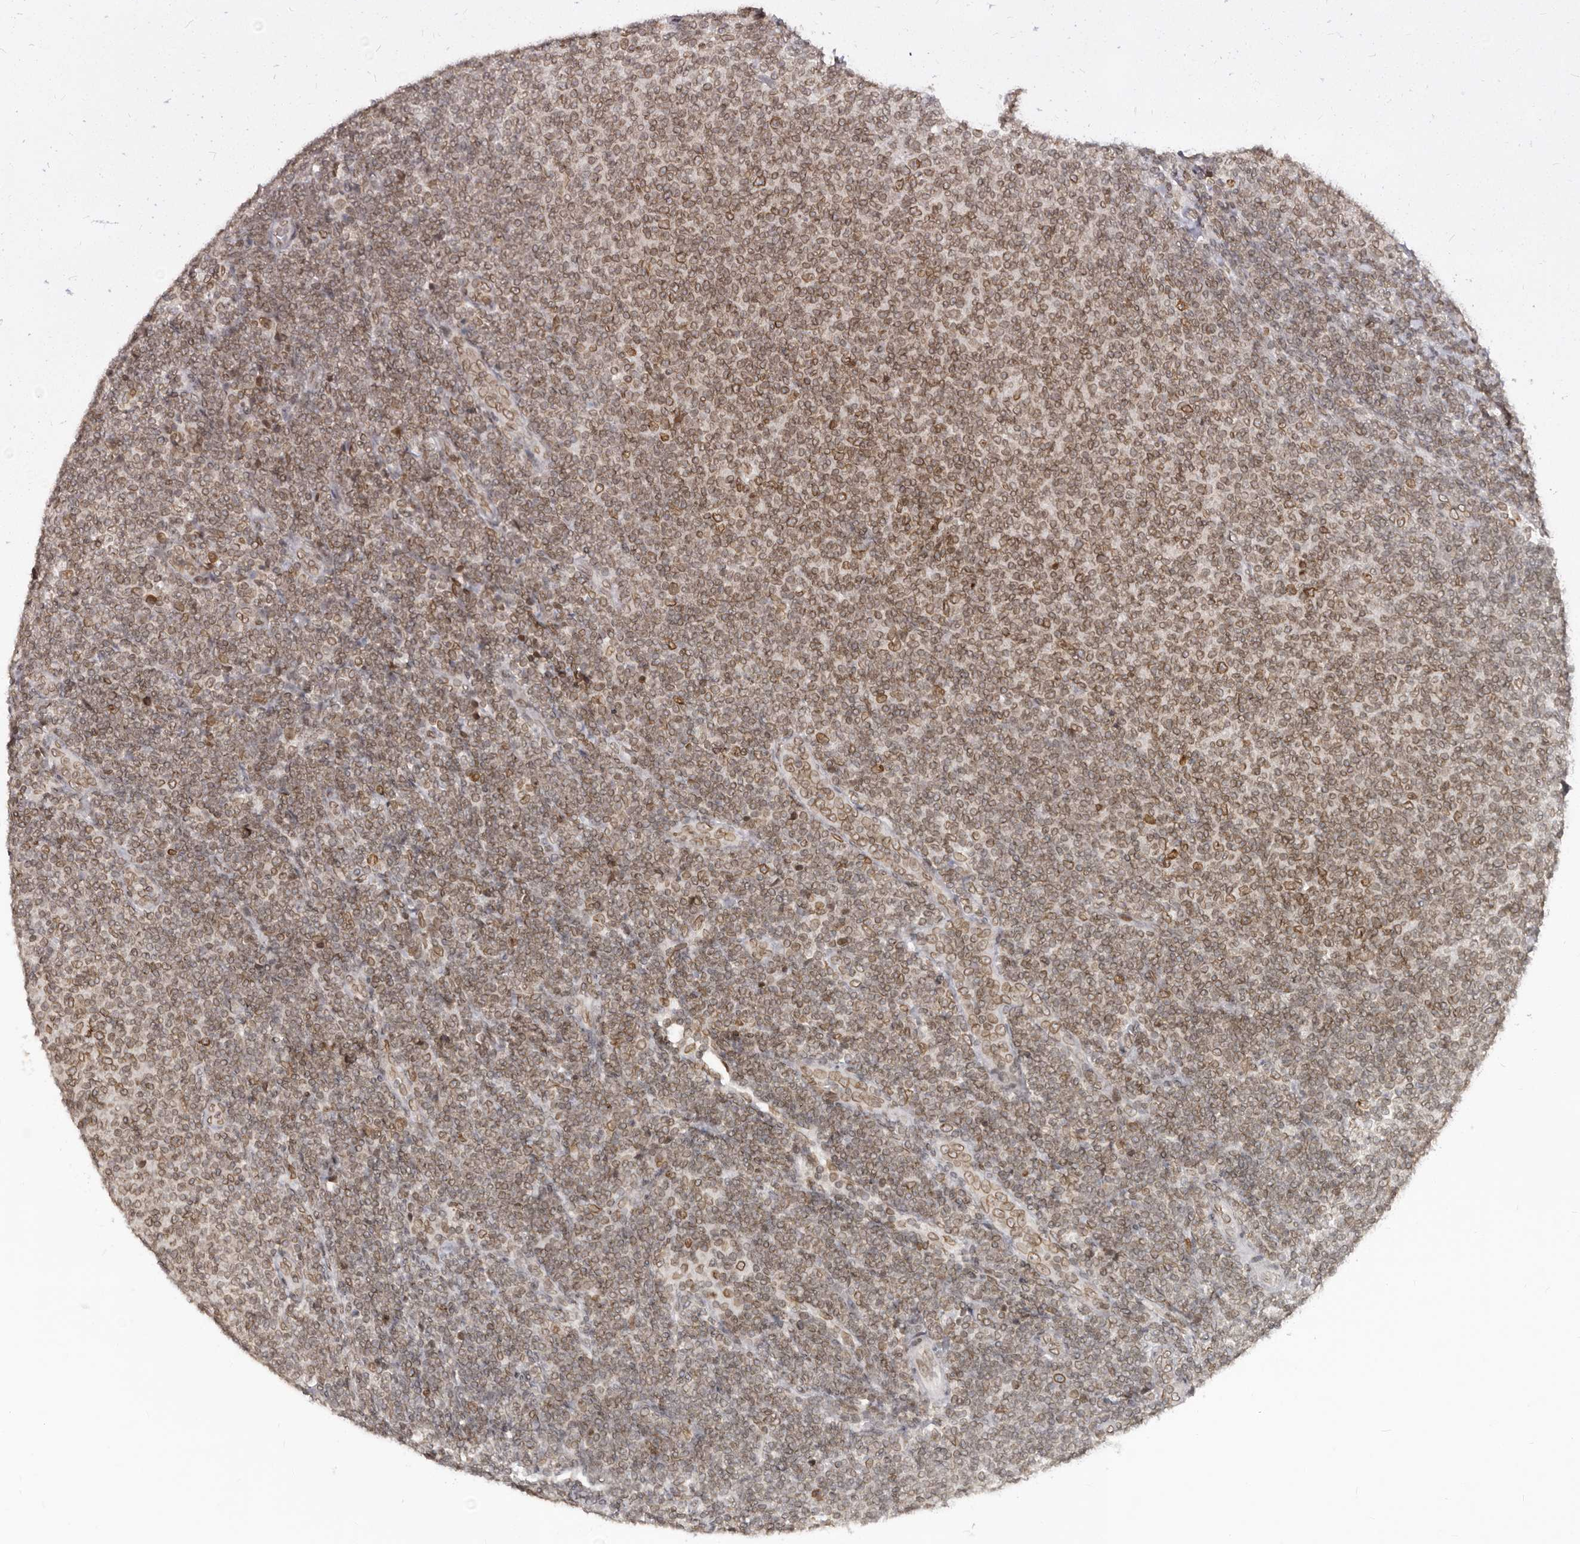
{"staining": {"intensity": "moderate", "quantity": ">75%", "location": "cytoplasmic/membranous,nuclear"}, "tissue": "lymphoma", "cell_type": "Tumor cells", "image_type": "cancer", "snomed": [{"axis": "morphology", "description": "Malignant lymphoma, non-Hodgkin's type, Low grade"}, {"axis": "topography", "description": "Lymph node"}], "caption": "The micrograph demonstrates a brown stain indicating the presence of a protein in the cytoplasmic/membranous and nuclear of tumor cells in malignant lymphoma, non-Hodgkin's type (low-grade). The staining is performed using DAB (3,3'-diaminobenzidine) brown chromogen to label protein expression. The nuclei are counter-stained blue using hematoxylin.", "gene": "NUP153", "patient": {"sex": "male", "age": 66}}